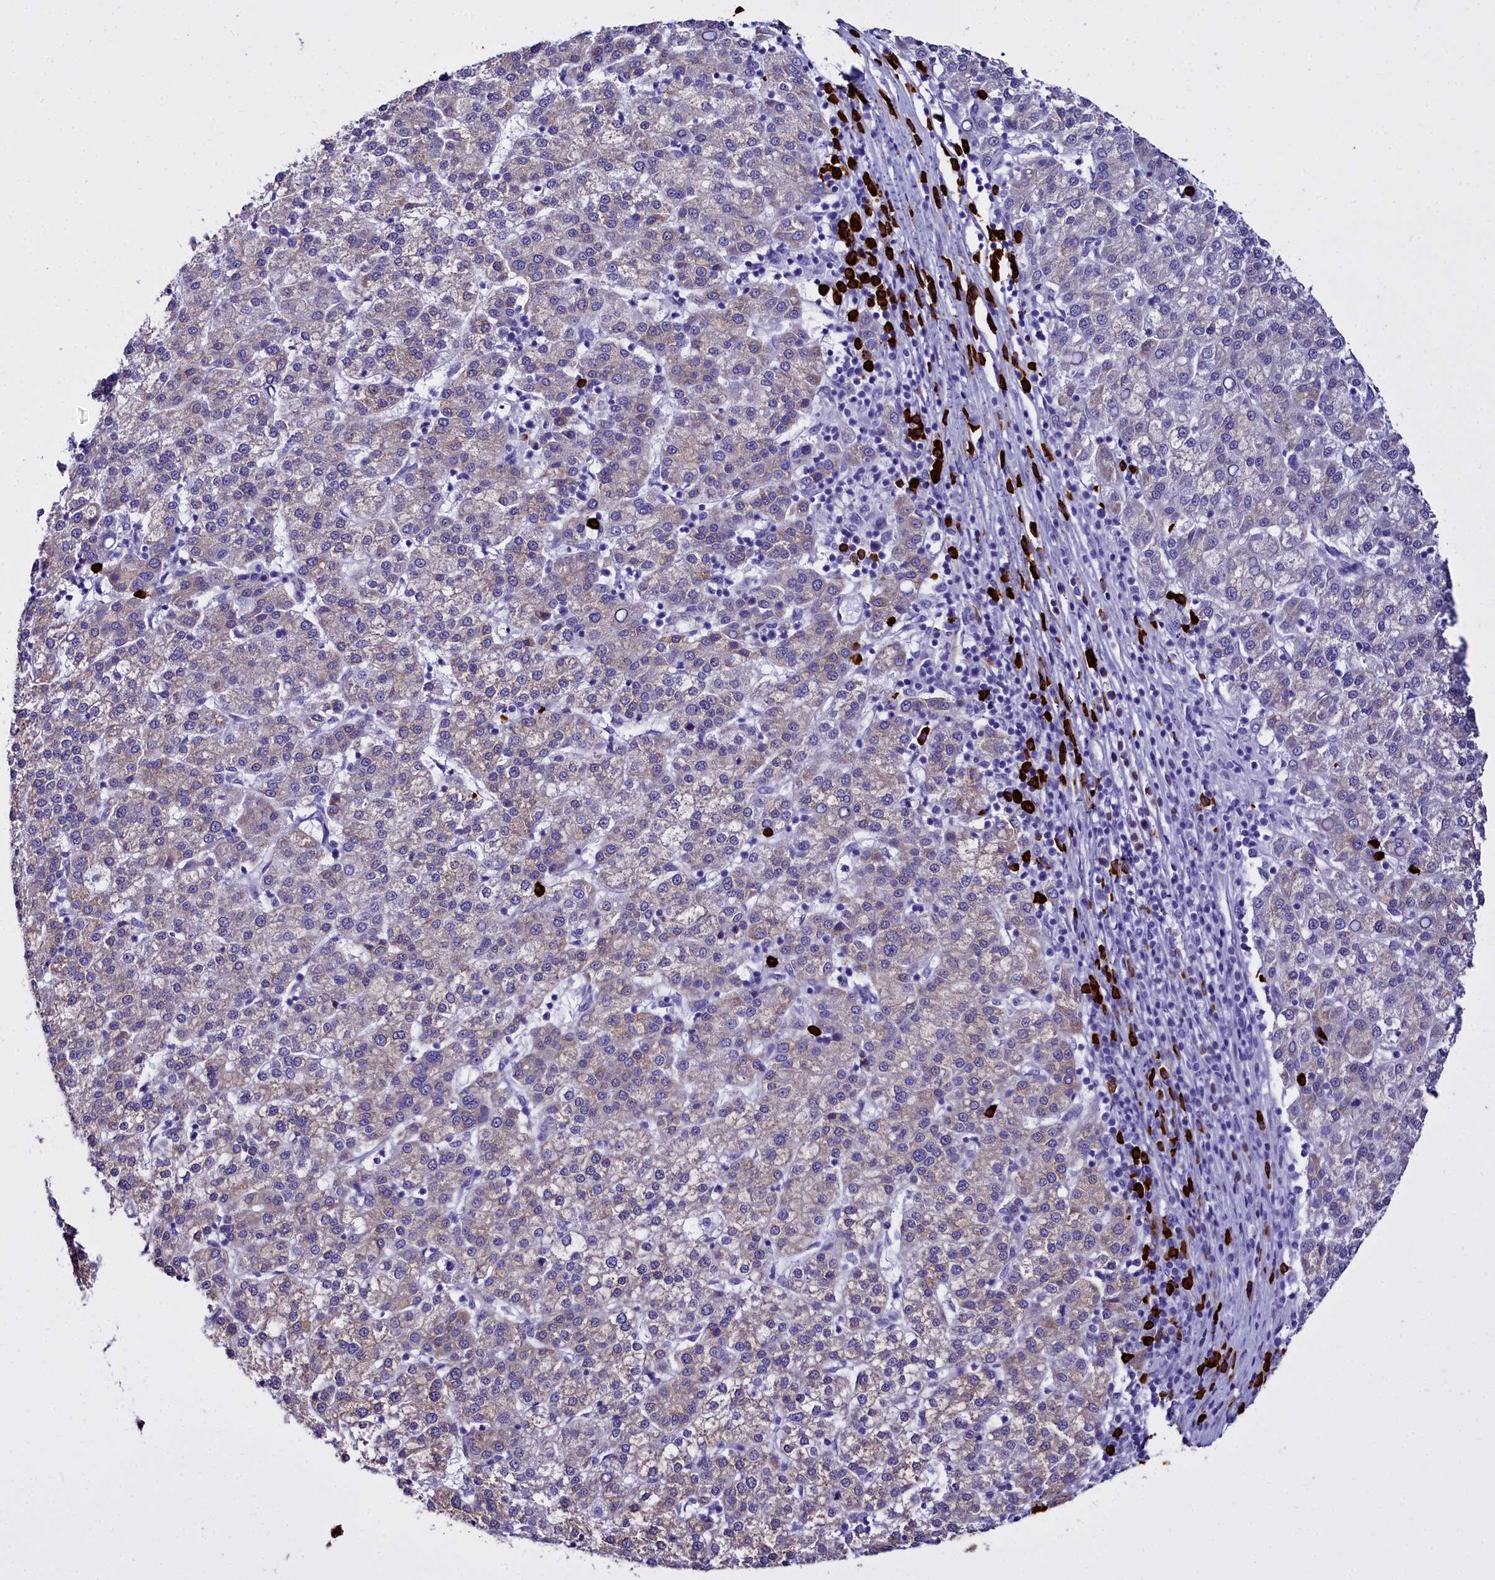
{"staining": {"intensity": "moderate", "quantity": "25%-75%", "location": "cytoplasmic/membranous"}, "tissue": "liver cancer", "cell_type": "Tumor cells", "image_type": "cancer", "snomed": [{"axis": "morphology", "description": "Carcinoma, Hepatocellular, NOS"}, {"axis": "topography", "description": "Liver"}], "caption": "Liver cancer stained with IHC demonstrates moderate cytoplasmic/membranous positivity in about 25%-75% of tumor cells.", "gene": "TXNDC5", "patient": {"sex": "female", "age": 58}}